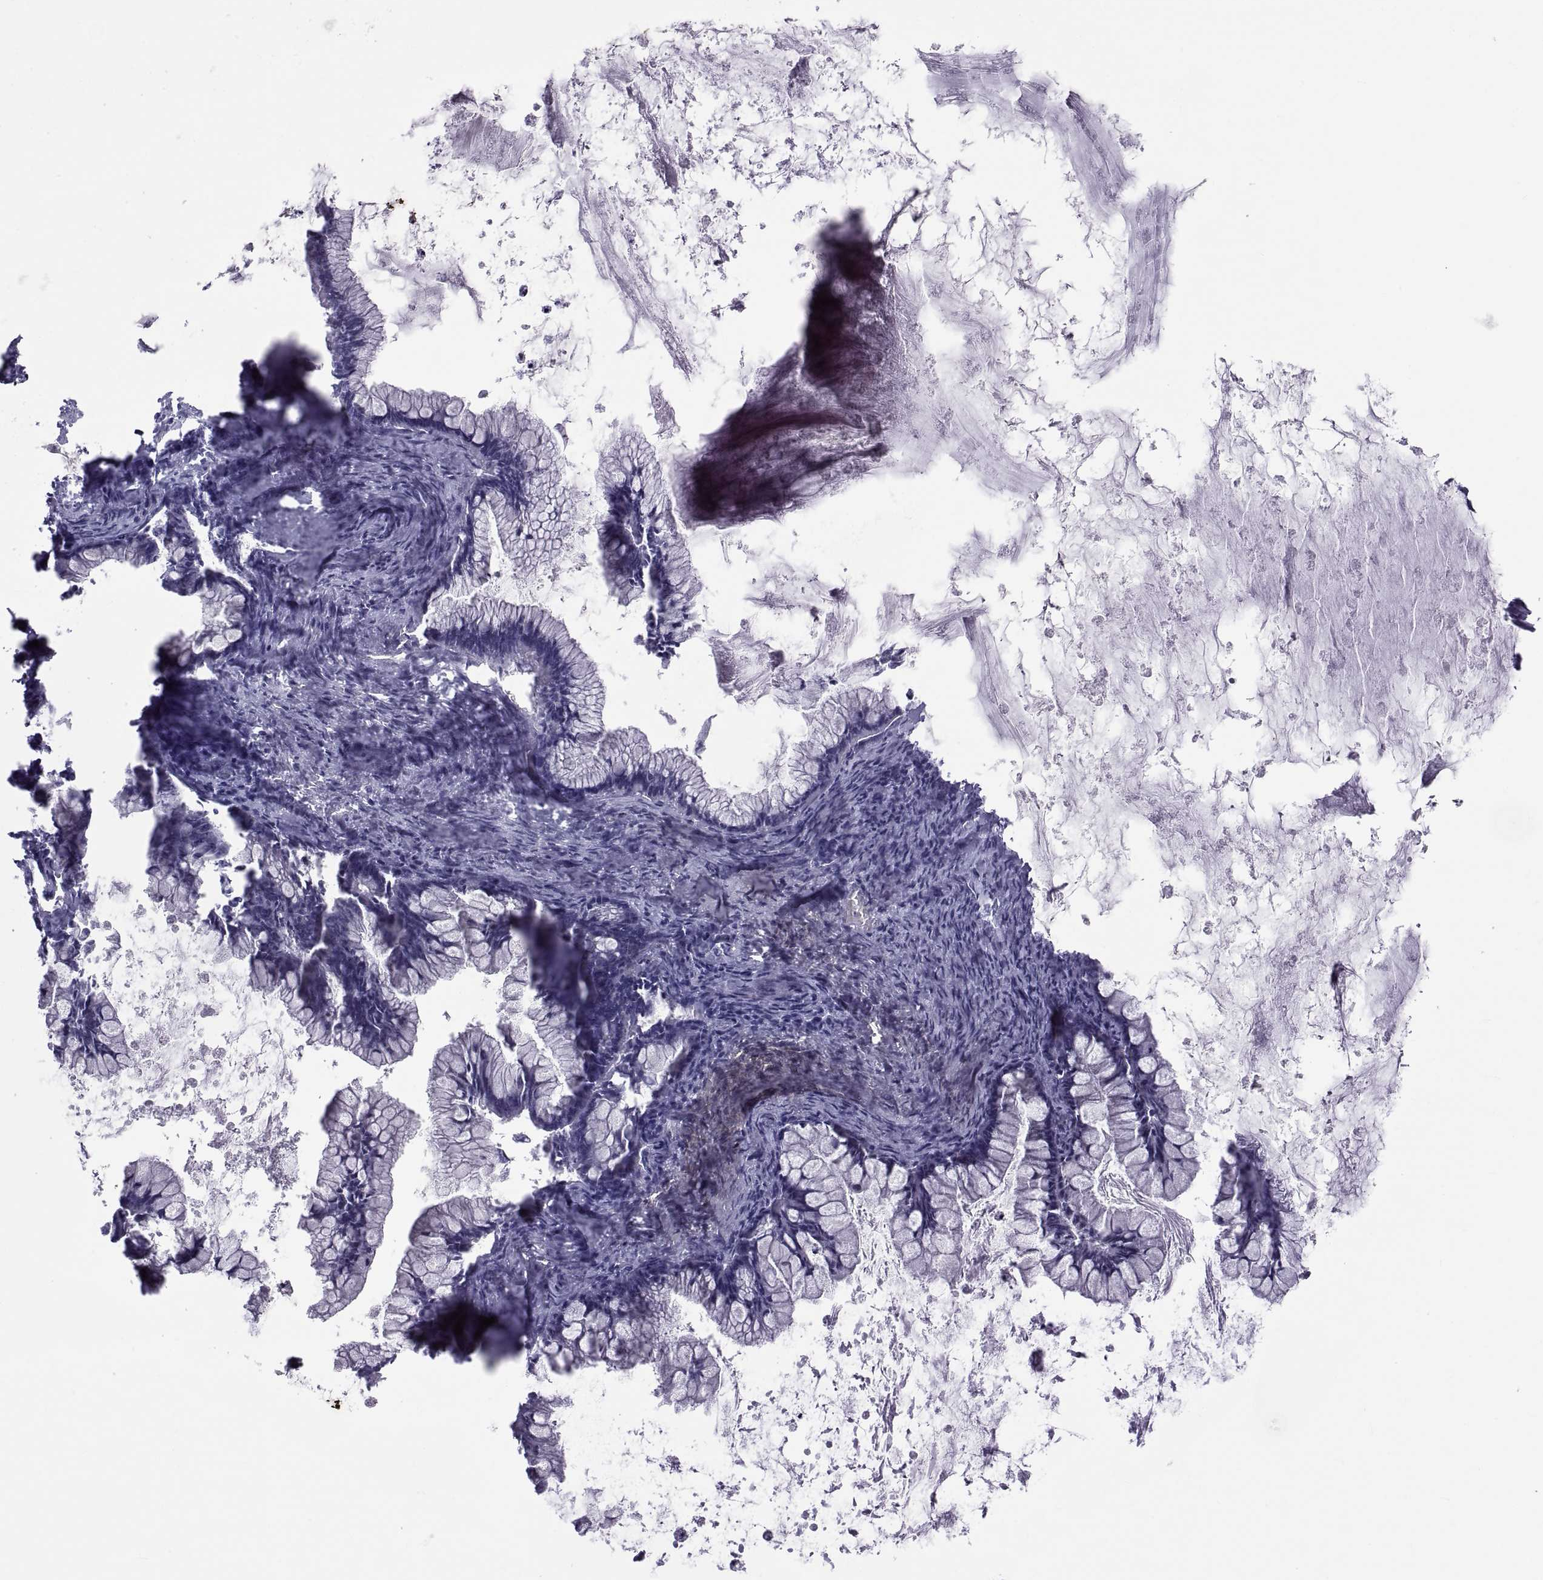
{"staining": {"intensity": "negative", "quantity": "none", "location": "none"}, "tissue": "ovarian cancer", "cell_type": "Tumor cells", "image_type": "cancer", "snomed": [{"axis": "morphology", "description": "Cystadenocarcinoma, mucinous, NOS"}, {"axis": "topography", "description": "Ovary"}], "caption": "Immunohistochemical staining of human ovarian cancer (mucinous cystadenocarcinoma) displays no significant positivity in tumor cells.", "gene": "TMEM158", "patient": {"sex": "female", "age": 67}}